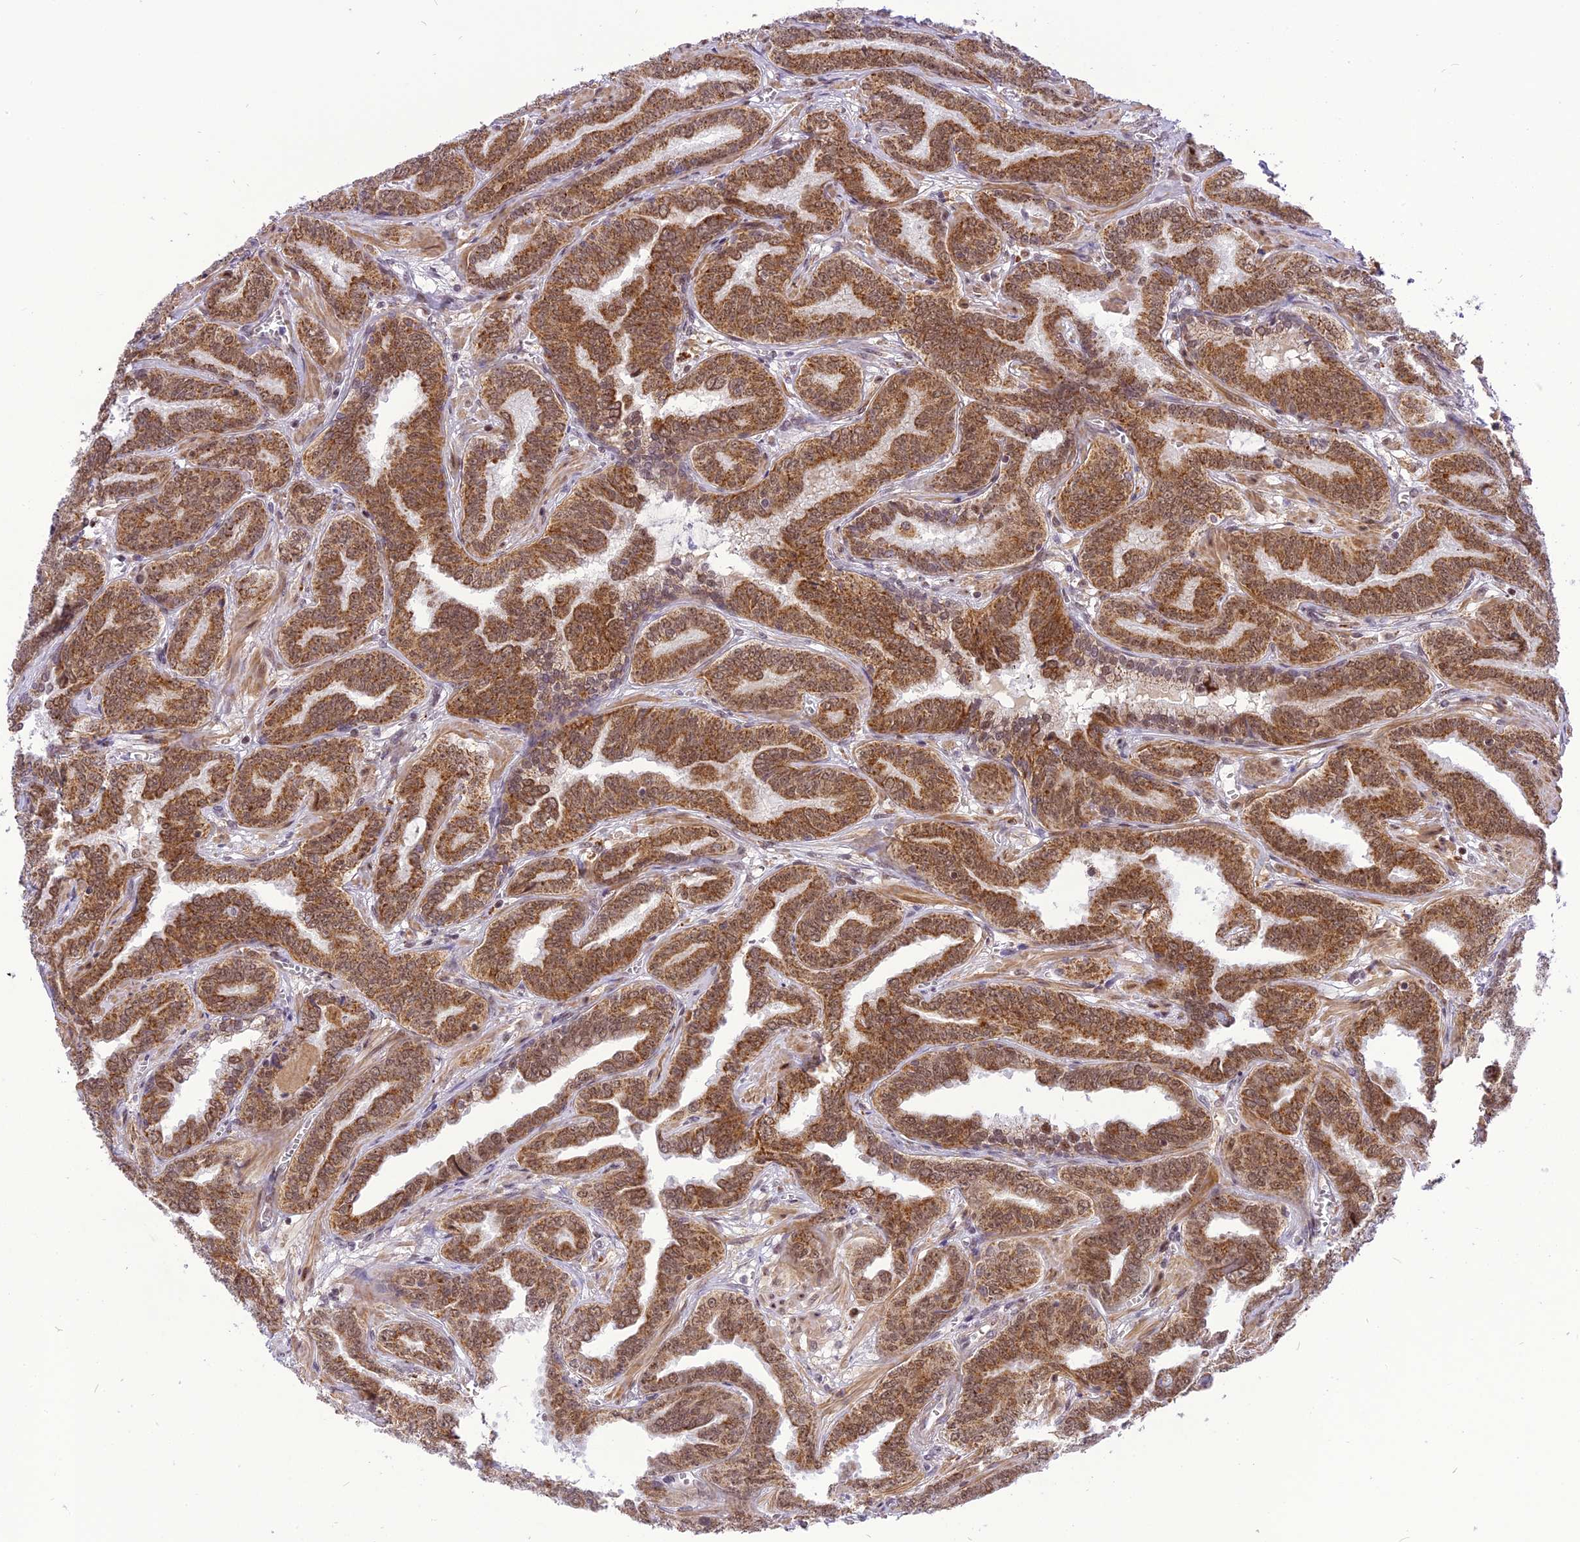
{"staining": {"intensity": "moderate", "quantity": ">75%", "location": "cytoplasmic/membranous,nuclear"}, "tissue": "prostate cancer", "cell_type": "Tumor cells", "image_type": "cancer", "snomed": [{"axis": "morphology", "description": "Adenocarcinoma, High grade"}, {"axis": "topography", "description": "Prostate"}], "caption": "Immunohistochemistry (DAB (3,3'-diaminobenzidine)) staining of human prostate cancer shows moderate cytoplasmic/membranous and nuclear protein positivity in approximately >75% of tumor cells.", "gene": "CMC1", "patient": {"sex": "male", "age": 67}}